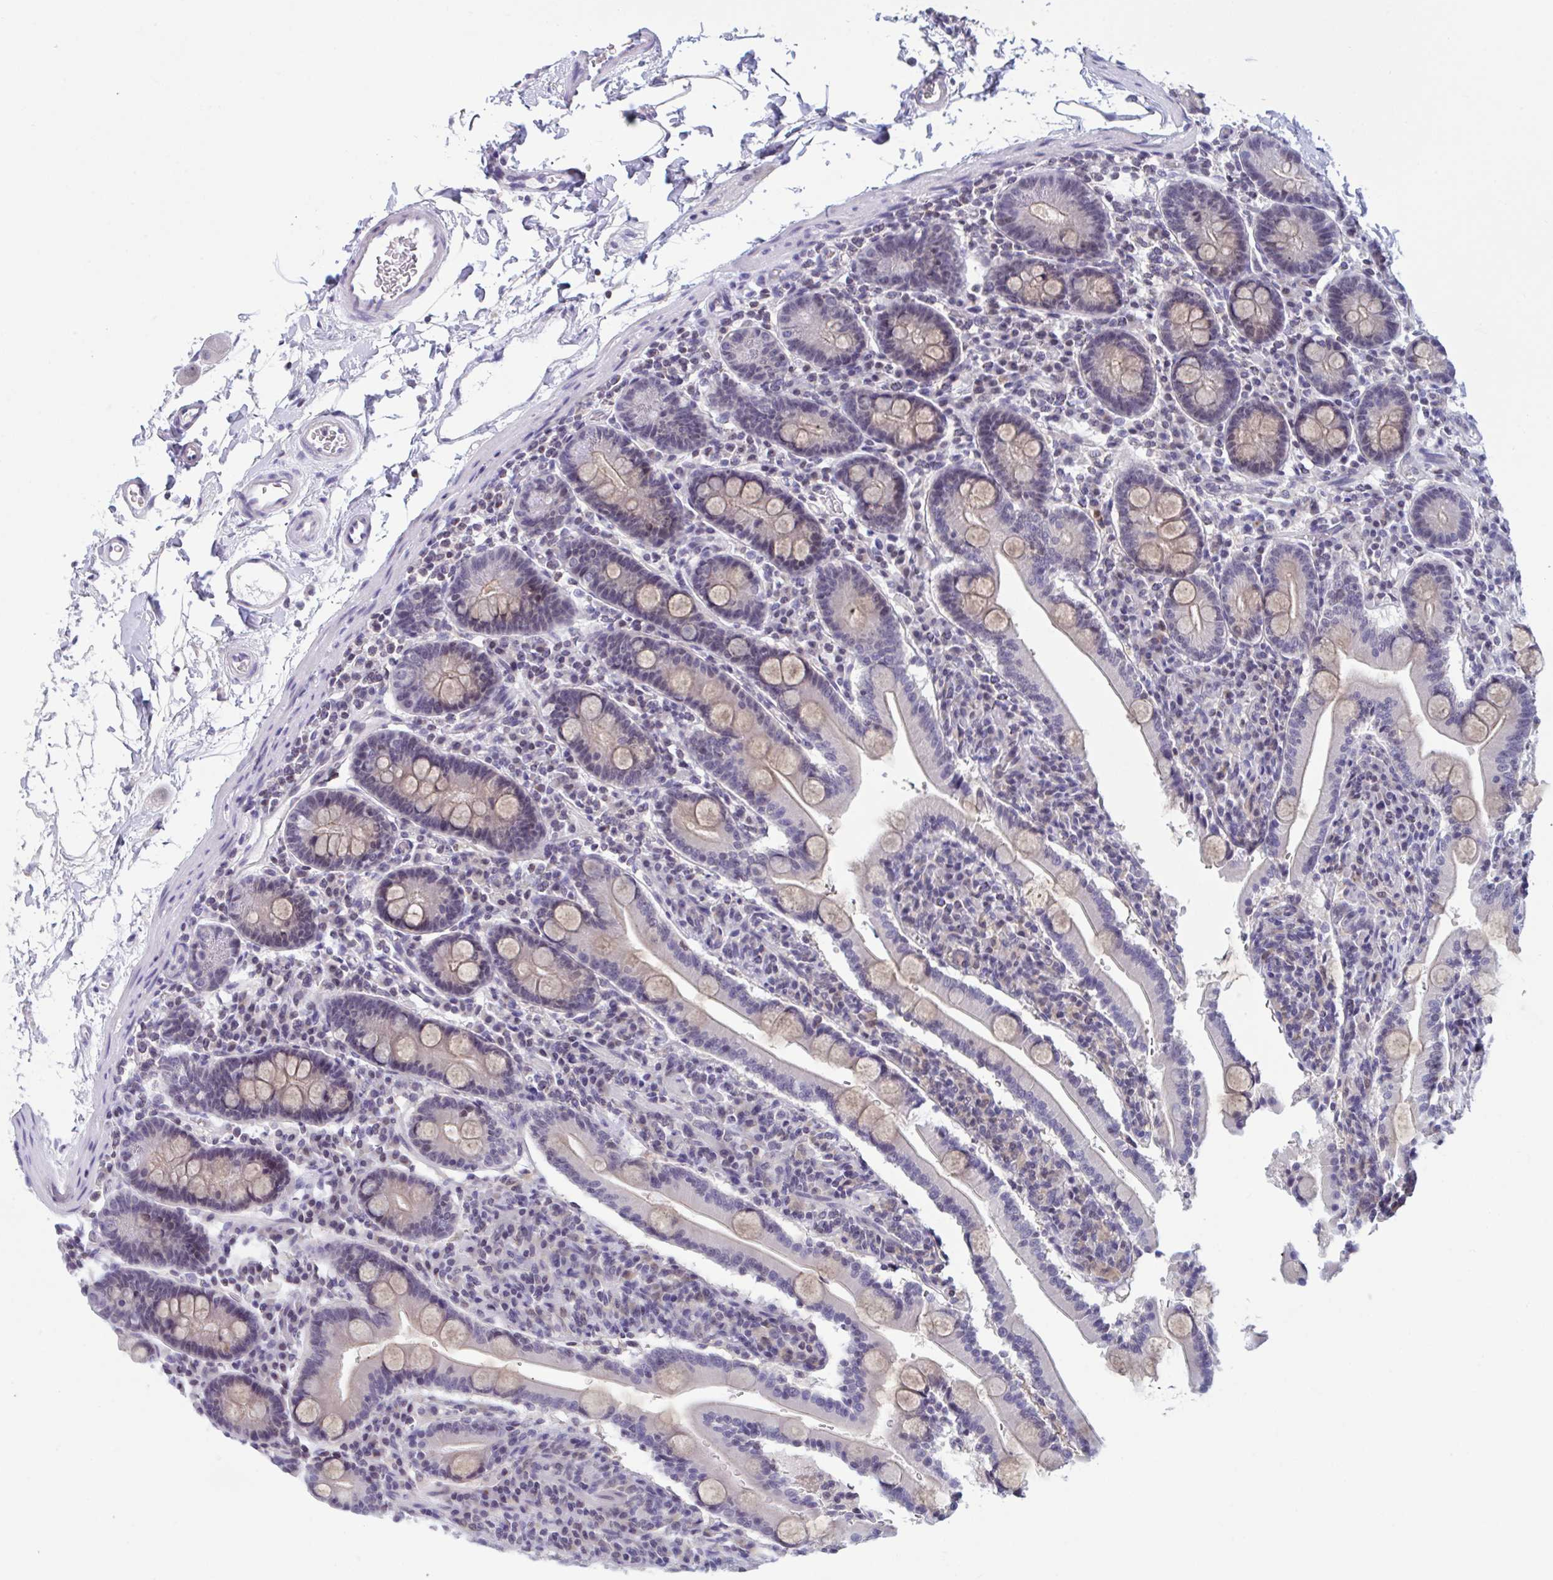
{"staining": {"intensity": "weak", "quantity": "25%-75%", "location": "cytoplasmic/membranous"}, "tissue": "duodenum", "cell_type": "Glandular cells", "image_type": "normal", "snomed": [{"axis": "morphology", "description": "Normal tissue, NOS"}, {"axis": "topography", "description": "Duodenum"}], "caption": "Immunohistochemical staining of unremarkable human duodenum demonstrates weak cytoplasmic/membranous protein expression in about 25%-75% of glandular cells. The staining was performed using DAB, with brown indicating positive protein expression. Nuclei are stained blue with hematoxylin.", "gene": "SNX11", "patient": {"sex": "male", "age": 35}}